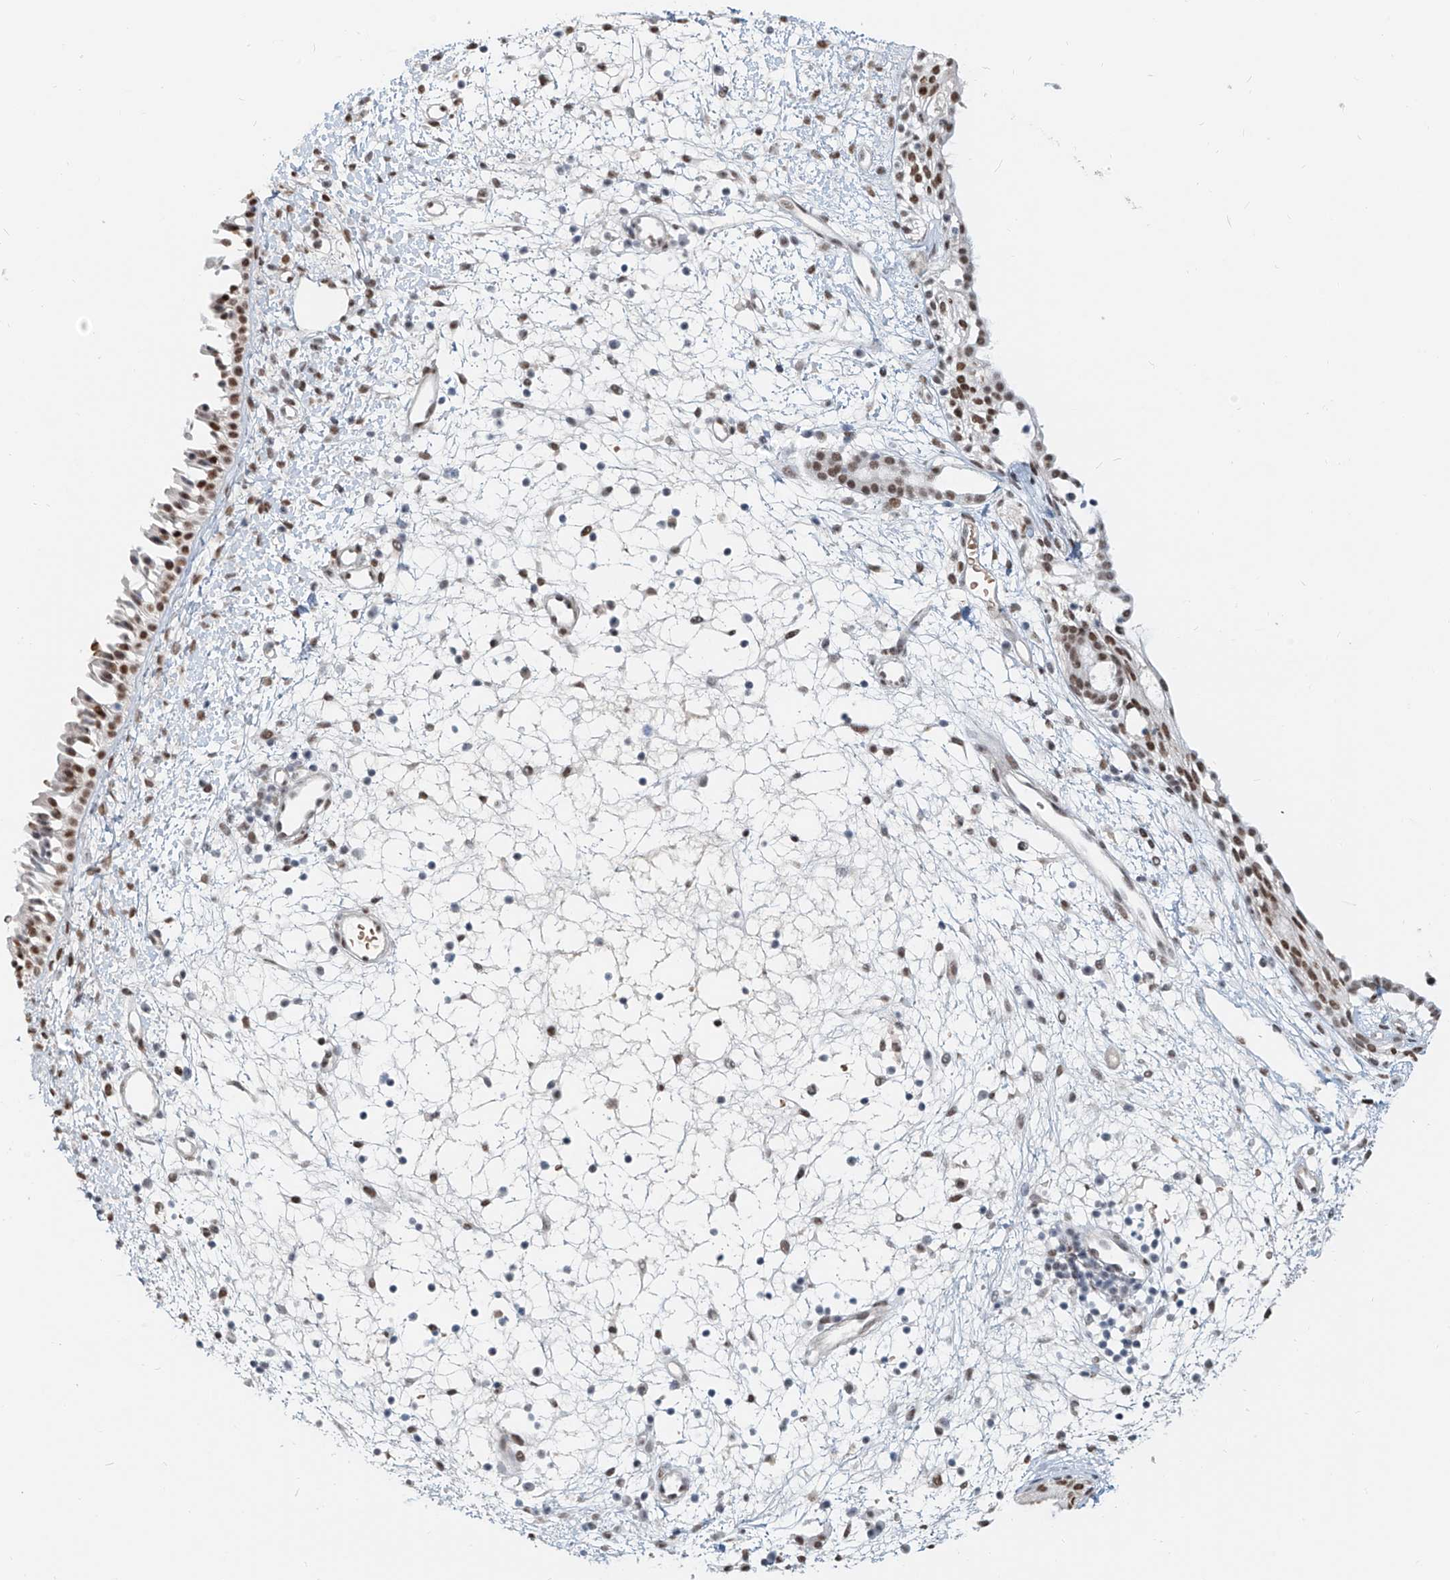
{"staining": {"intensity": "strong", "quantity": ">75%", "location": "nuclear"}, "tissue": "nasopharynx", "cell_type": "Respiratory epithelial cells", "image_type": "normal", "snomed": [{"axis": "morphology", "description": "Normal tissue, NOS"}, {"axis": "topography", "description": "Nasopharynx"}], "caption": "Immunohistochemical staining of benign nasopharynx reveals strong nuclear protein staining in about >75% of respiratory epithelial cells.", "gene": "SASH1", "patient": {"sex": "male", "age": 22}}